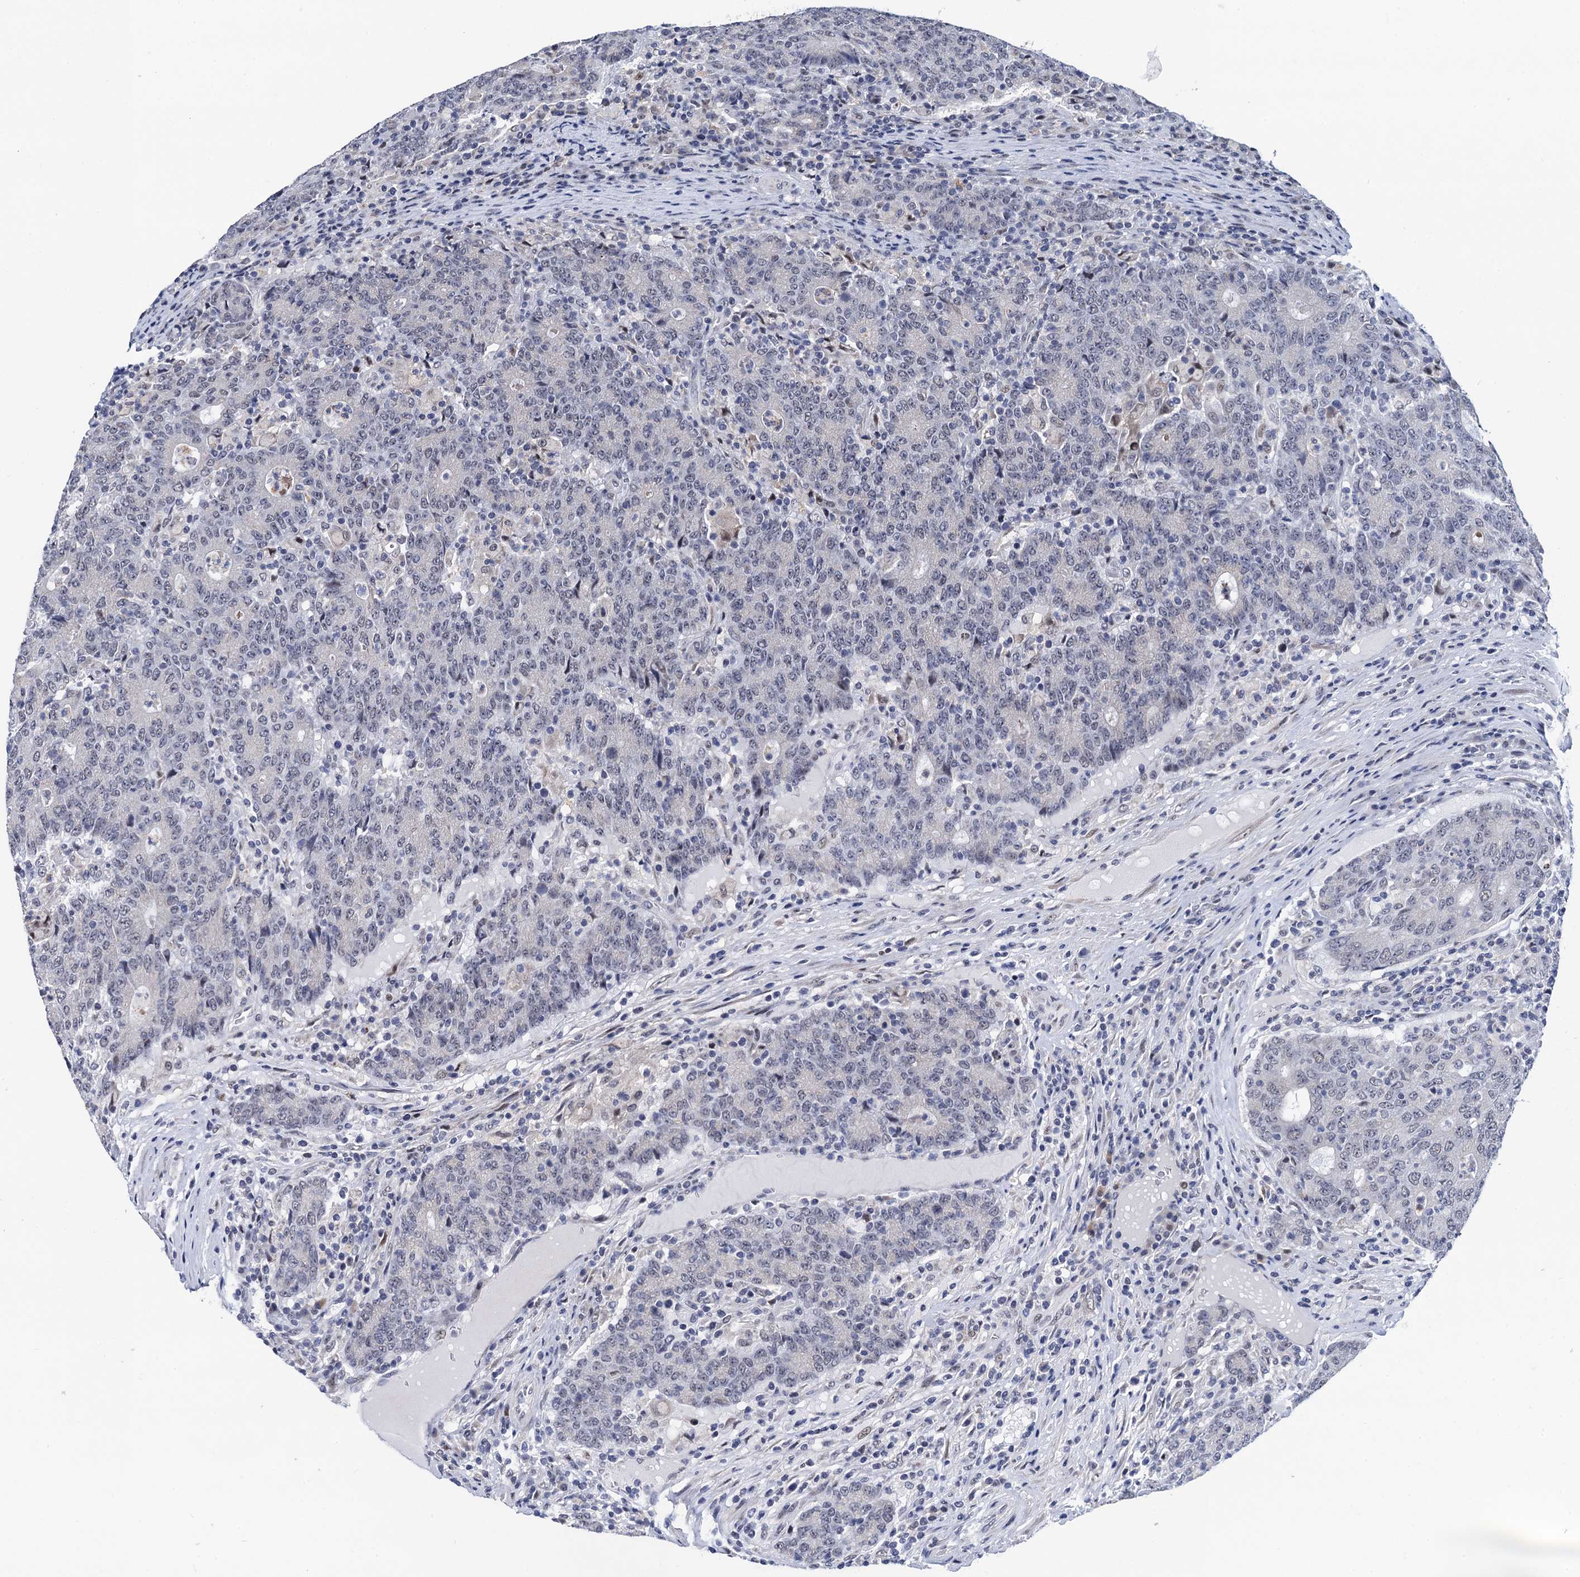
{"staining": {"intensity": "negative", "quantity": "none", "location": "none"}, "tissue": "colorectal cancer", "cell_type": "Tumor cells", "image_type": "cancer", "snomed": [{"axis": "morphology", "description": "Adenocarcinoma, NOS"}, {"axis": "topography", "description": "Colon"}], "caption": "High power microscopy micrograph of an immunohistochemistry (IHC) photomicrograph of adenocarcinoma (colorectal), revealing no significant staining in tumor cells.", "gene": "FAM222A", "patient": {"sex": "female", "age": 75}}